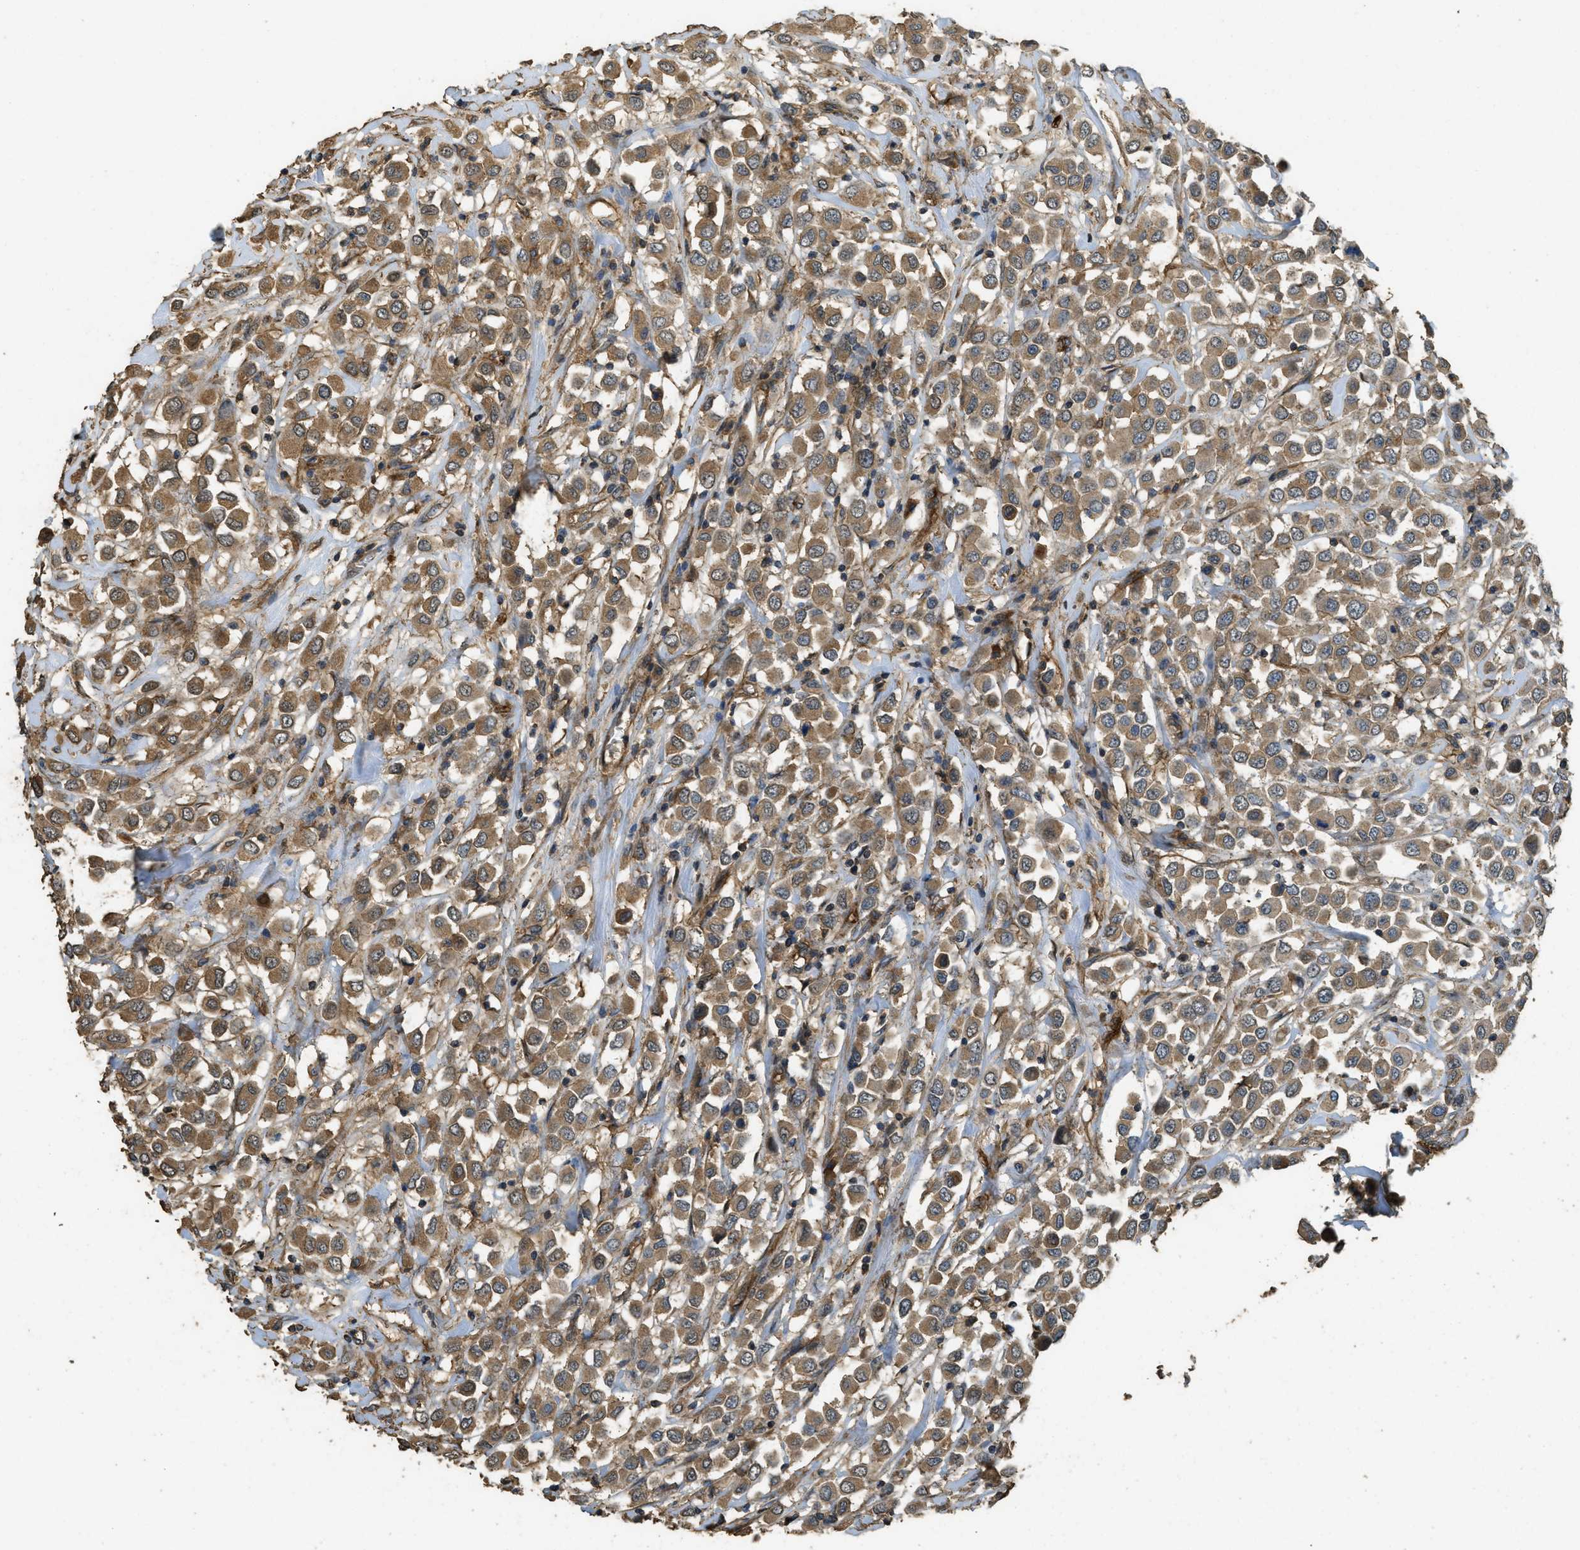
{"staining": {"intensity": "moderate", "quantity": ">75%", "location": "cytoplasmic/membranous"}, "tissue": "breast cancer", "cell_type": "Tumor cells", "image_type": "cancer", "snomed": [{"axis": "morphology", "description": "Duct carcinoma"}, {"axis": "topography", "description": "Breast"}], "caption": "Breast intraductal carcinoma was stained to show a protein in brown. There is medium levels of moderate cytoplasmic/membranous staining in approximately >75% of tumor cells.", "gene": "CD276", "patient": {"sex": "female", "age": 61}}